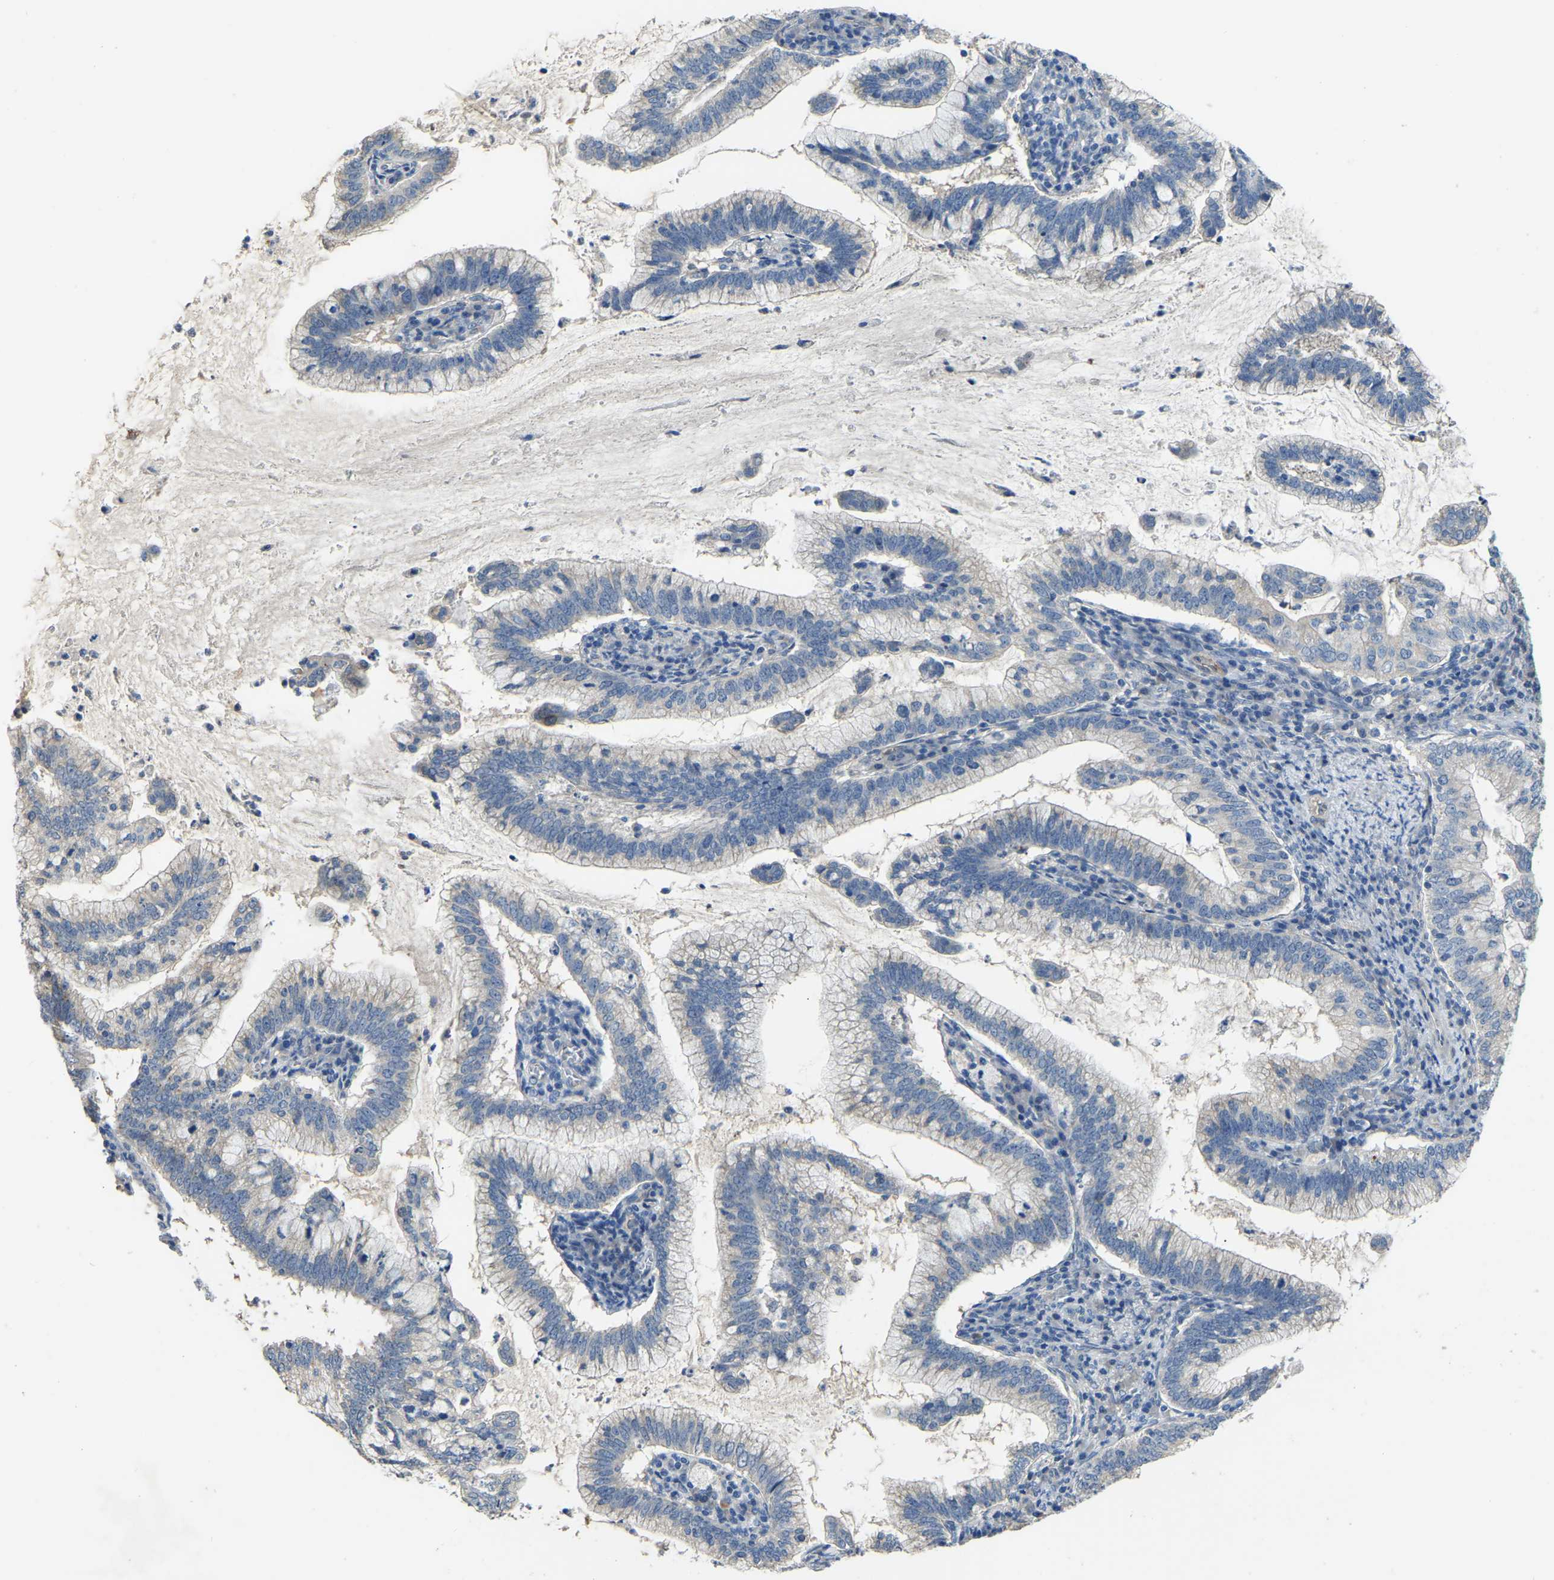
{"staining": {"intensity": "negative", "quantity": "none", "location": "none"}, "tissue": "cervical cancer", "cell_type": "Tumor cells", "image_type": "cancer", "snomed": [{"axis": "morphology", "description": "Adenocarcinoma, NOS"}, {"axis": "topography", "description": "Cervix"}], "caption": "The histopathology image displays no staining of tumor cells in cervical cancer (adenocarcinoma).", "gene": "HIGD2B", "patient": {"sex": "female", "age": 36}}